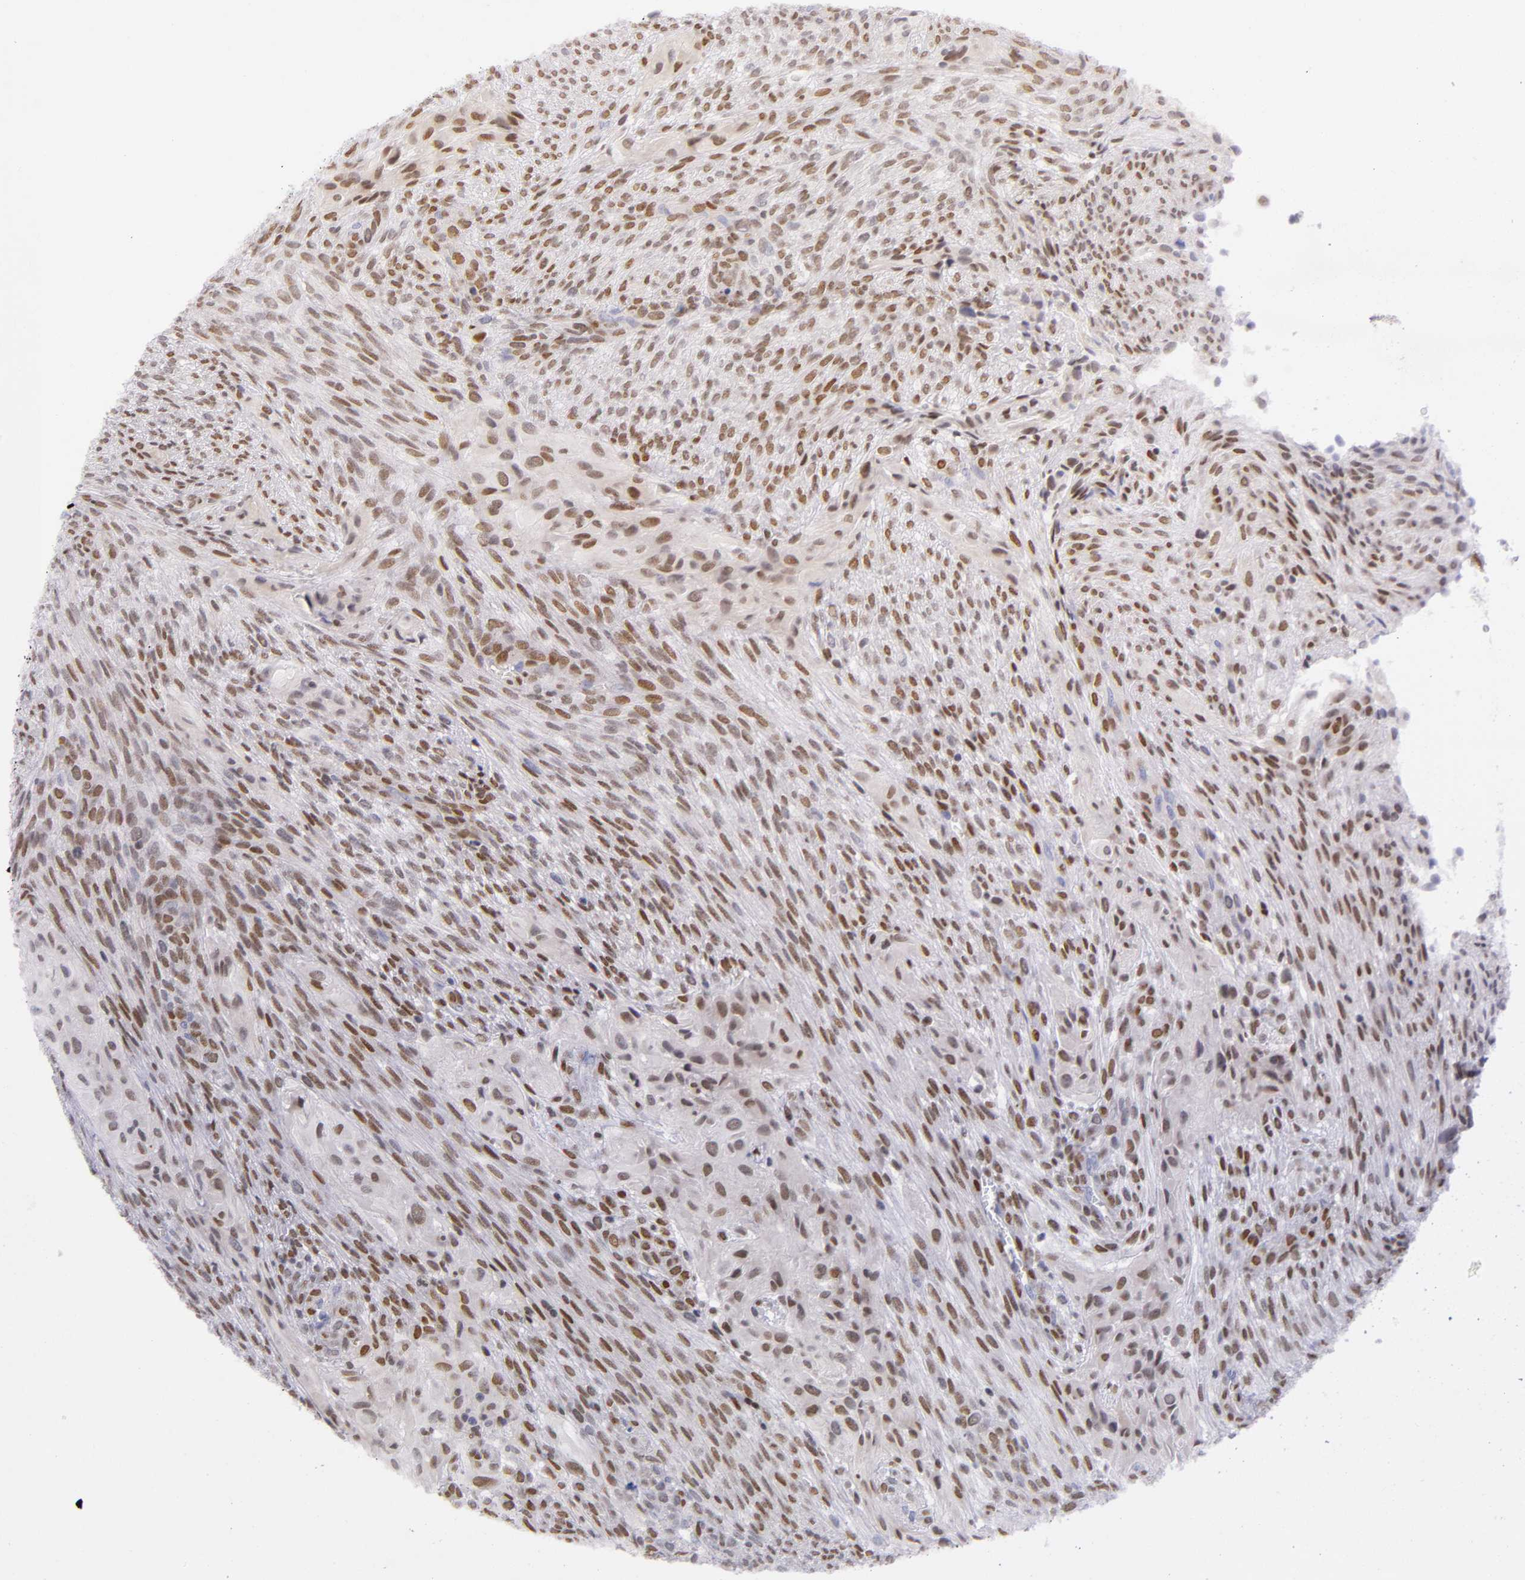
{"staining": {"intensity": "moderate", "quantity": ">75%", "location": "nuclear"}, "tissue": "glioma", "cell_type": "Tumor cells", "image_type": "cancer", "snomed": [{"axis": "morphology", "description": "Glioma, malignant, High grade"}, {"axis": "topography", "description": "Cerebral cortex"}], "caption": "Brown immunohistochemical staining in glioma displays moderate nuclear expression in approximately >75% of tumor cells.", "gene": "RUNX1", "patient": {"sex": "female", "age": 55}}